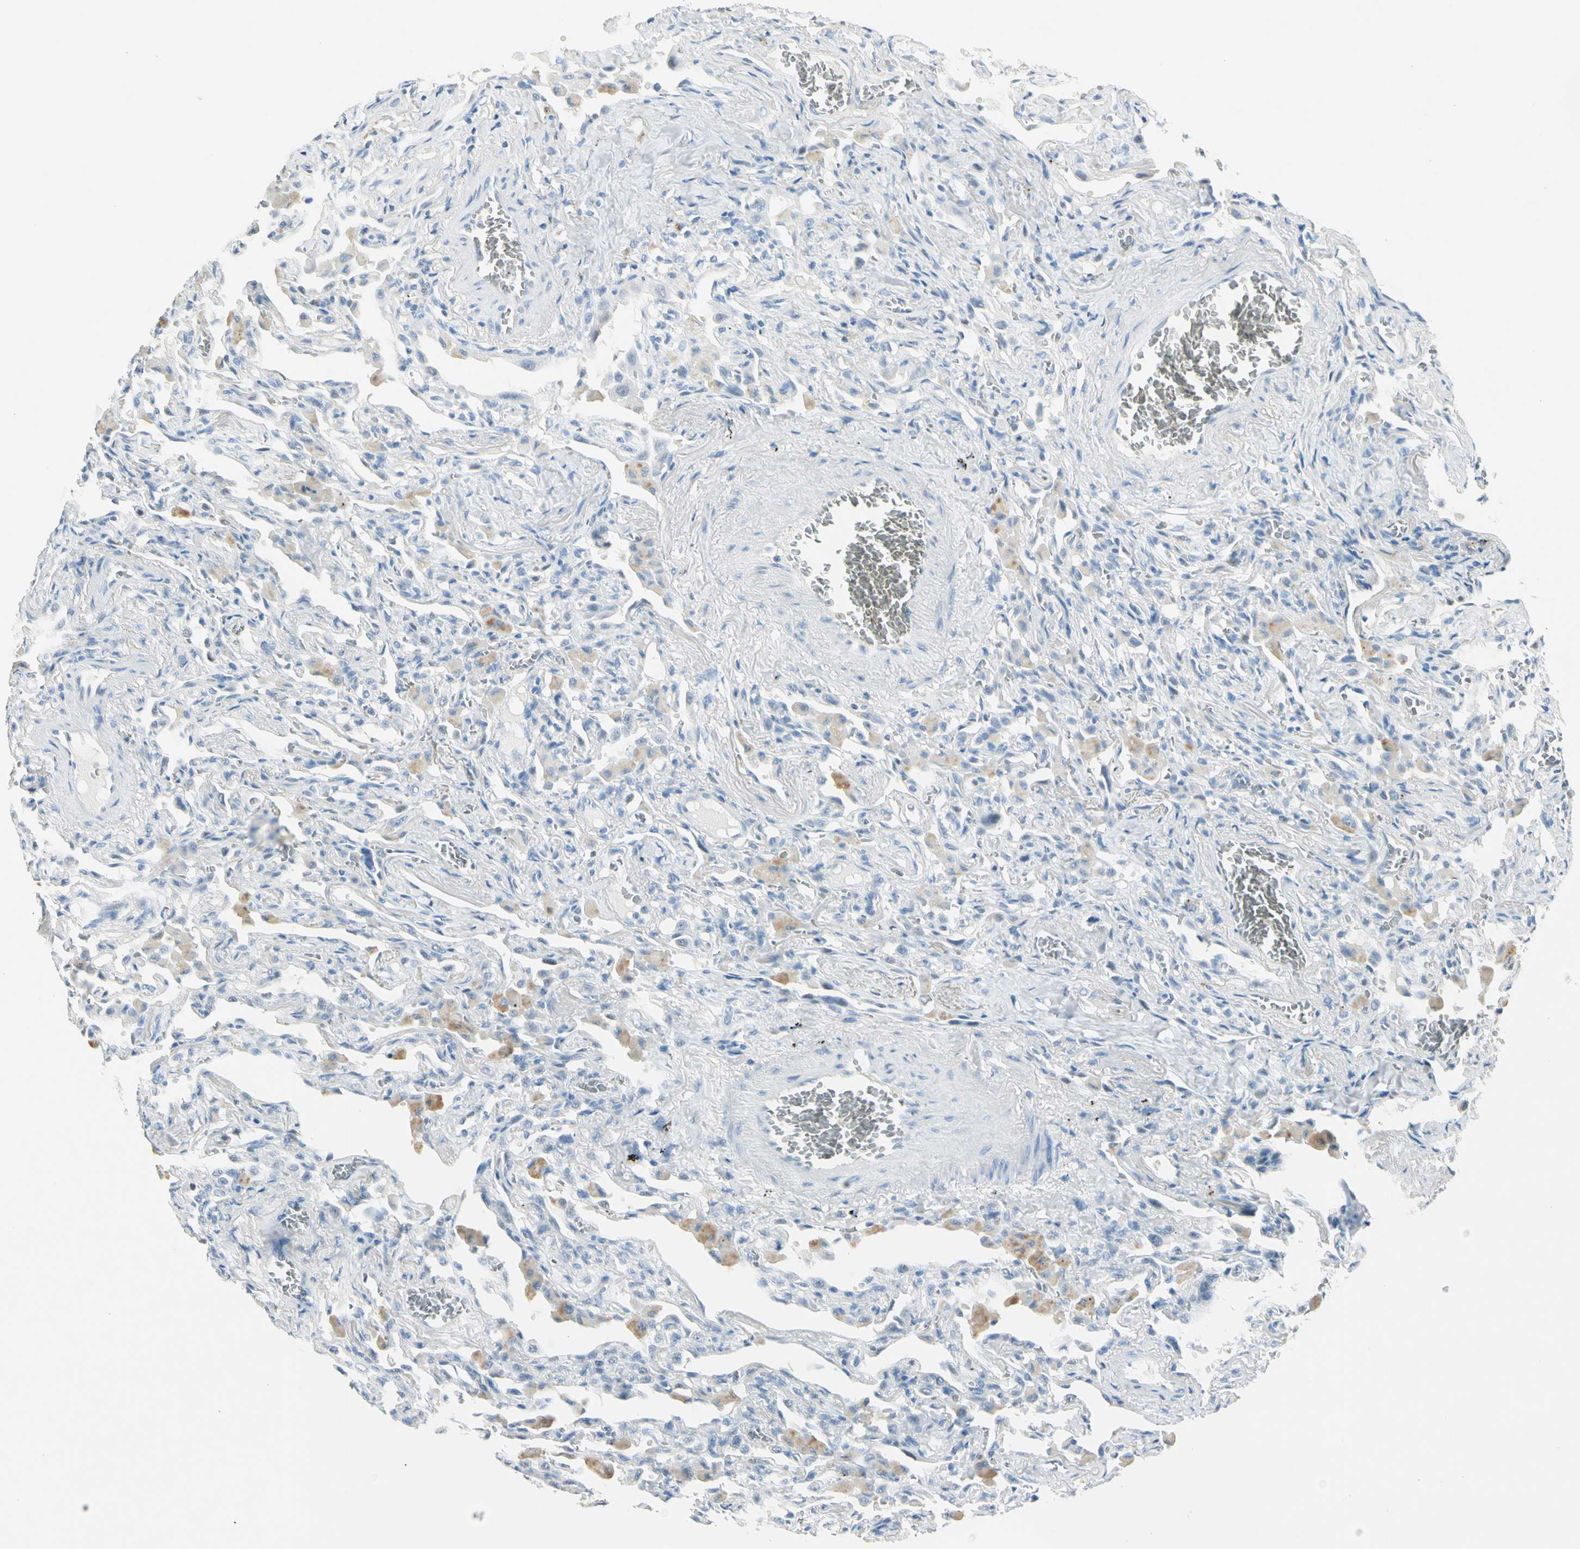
{"staining": {"intensity": "negative", "quantity": "none", "location": "none"}, "tissue": "lung", "cell_type": "Alveolar cells", "image_type": "normal", "snomed": [{"axis": "morphology", "description": "Normal tissue, NOS"}, {"axis": "topography", "description": "Lung"}], "caption": "DAB (3,3'-diaminobenzidine) immunohistochemical staining of benign lung demonstrates no significant staining in alveolar cells.", "gene": "CA1", "patient": {"sex": "male", "age": 73}}